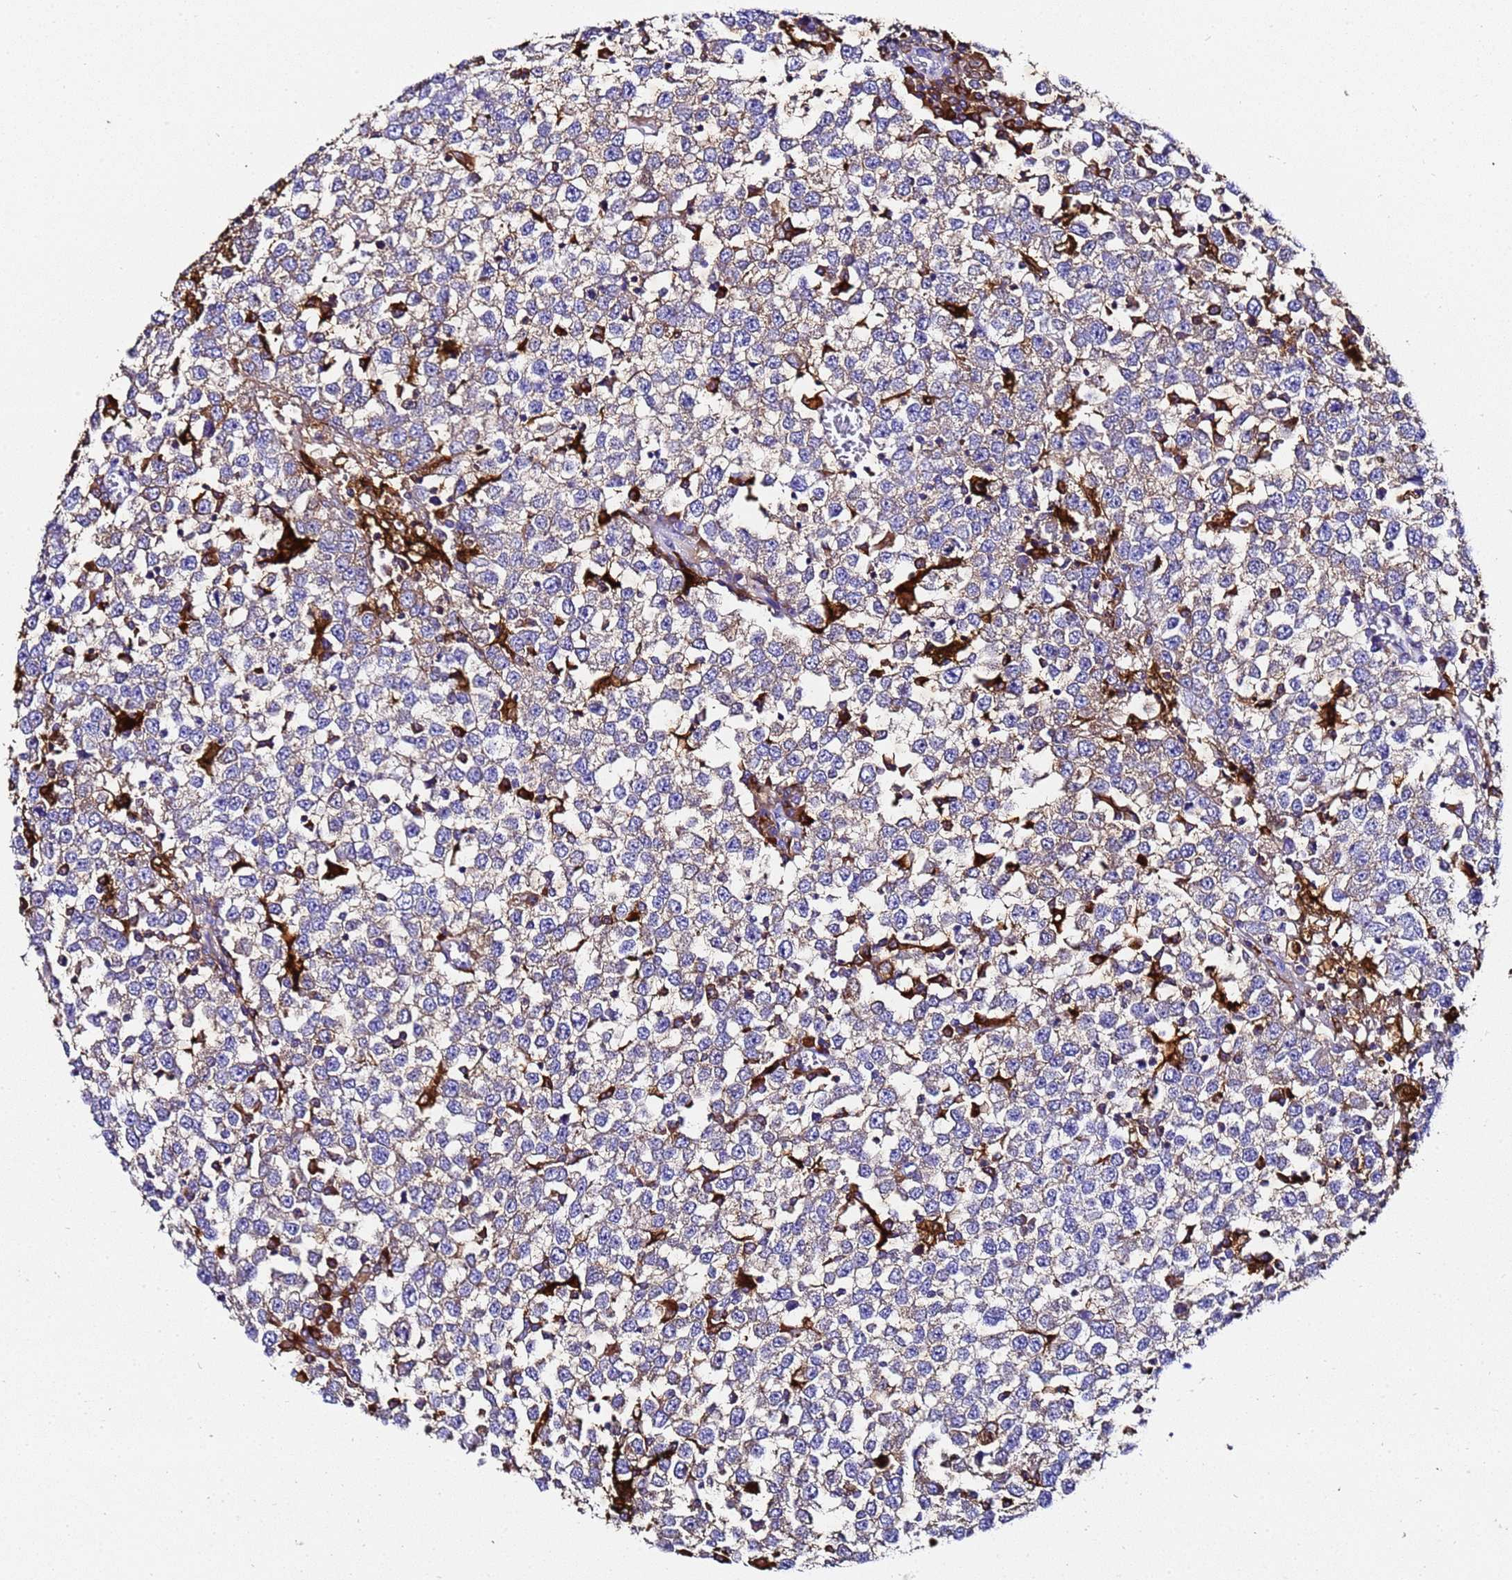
{"staining": {"intensity": "negative", "quantity": "none", "location": "none"}, "tissue": "testis cancer", "cell_type": "Tumor cells", "image_type": "cancer", "snomed": [{"axis": "morphology", "description": "Seminoma, NOS"}, {"axis": "topography", "description": "Testis"}], "caption": "Micrograph shows no significant protein staining in tumor cells of testis cancer (seminoma).", "gene": "FTL", "patient": {"sex": "male", "age": 65}}